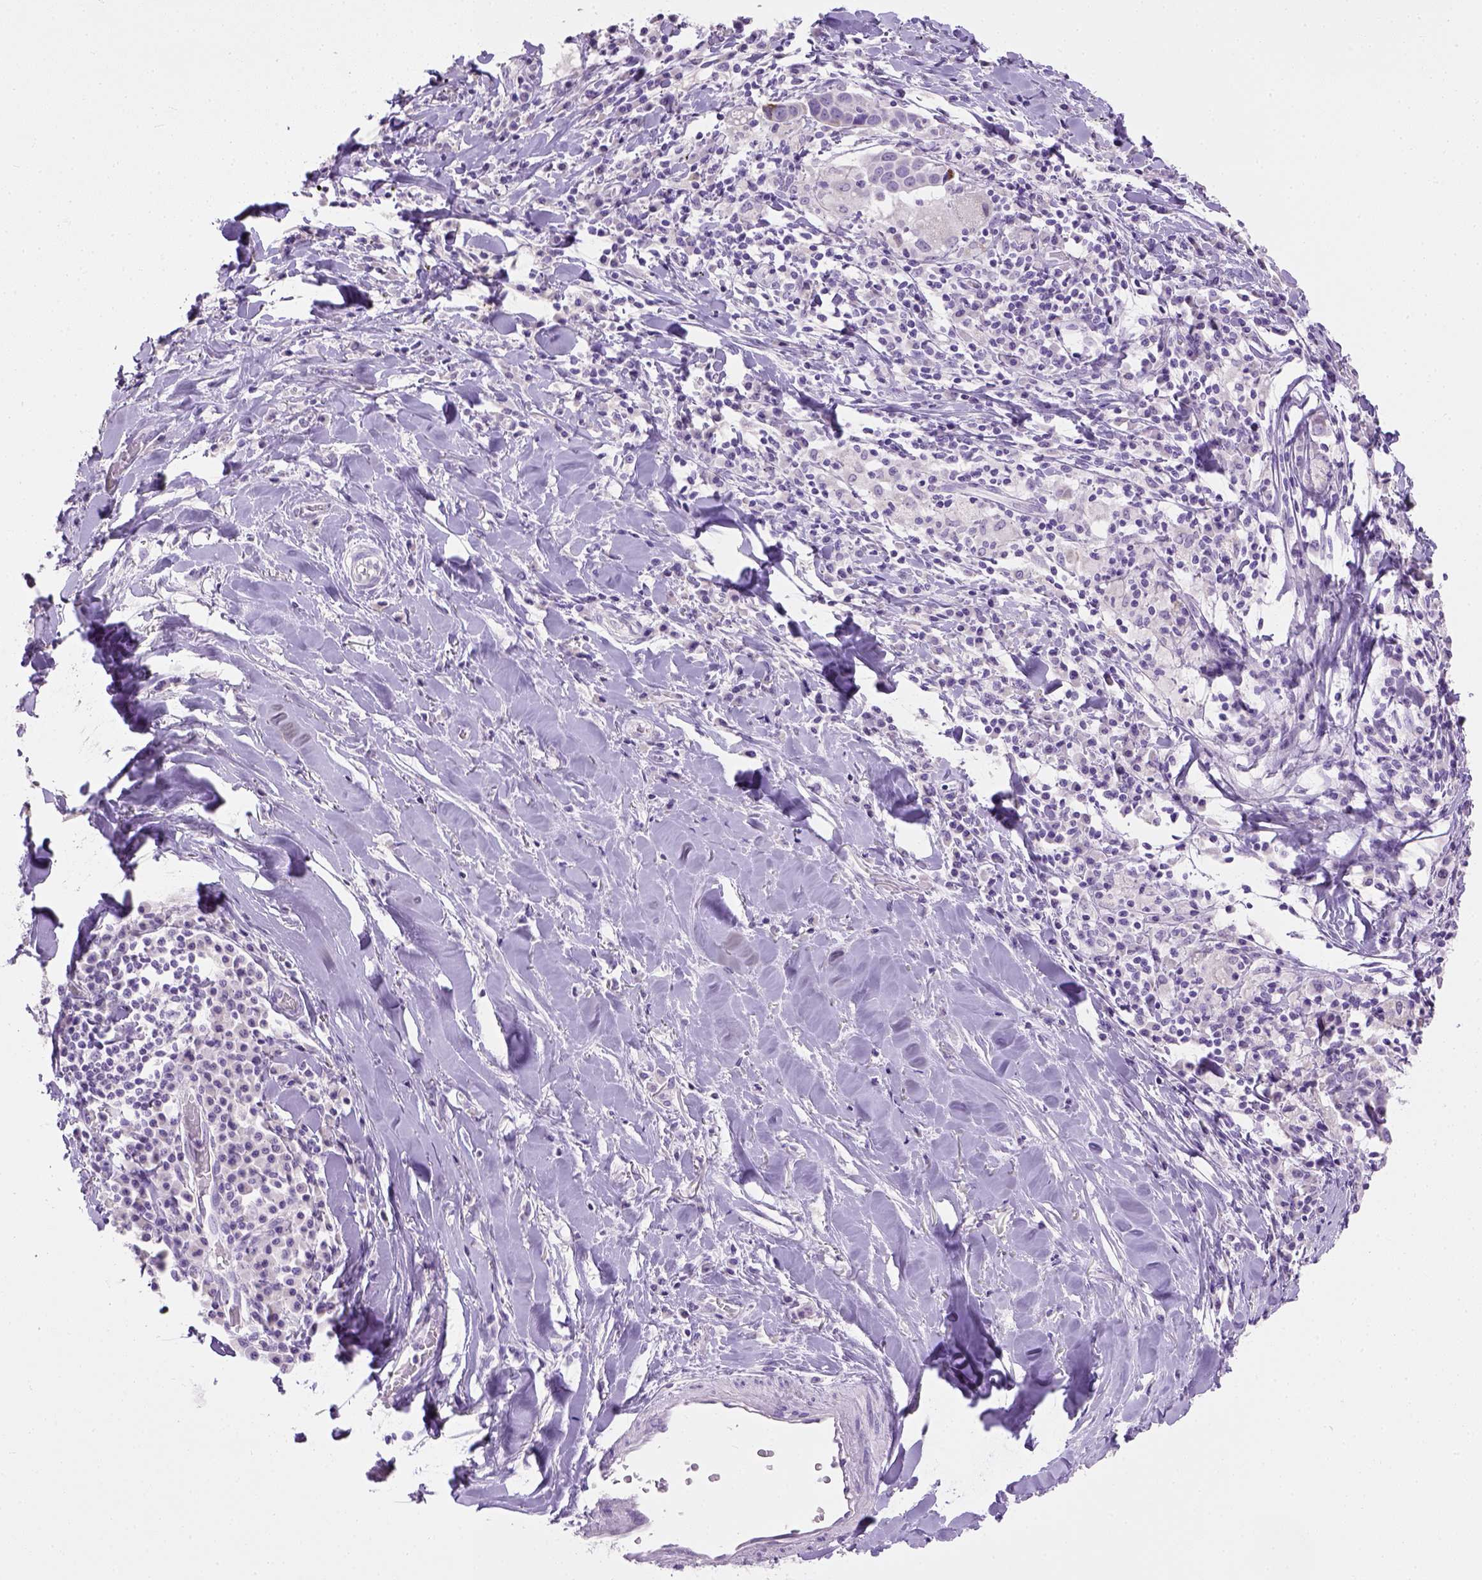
{"staining": {"intensity": "negative", "quantity": "none", "location": "none"}, "tissue": "lung cancer", "cell_type": "Tumor cells", "image_type": "cancer", "snomed": [{"axis": "morphology", "description": "Squamous cell carcinoma, NOS"}, {"axis": "topography", "description": "Lung"}], "caption": "Protein analysis of lung squamous cell carcinoma shows no significant positivity in tumor cells.", "gene": "CYP24A1", "patient": {"sex": "male", "age": 57}}